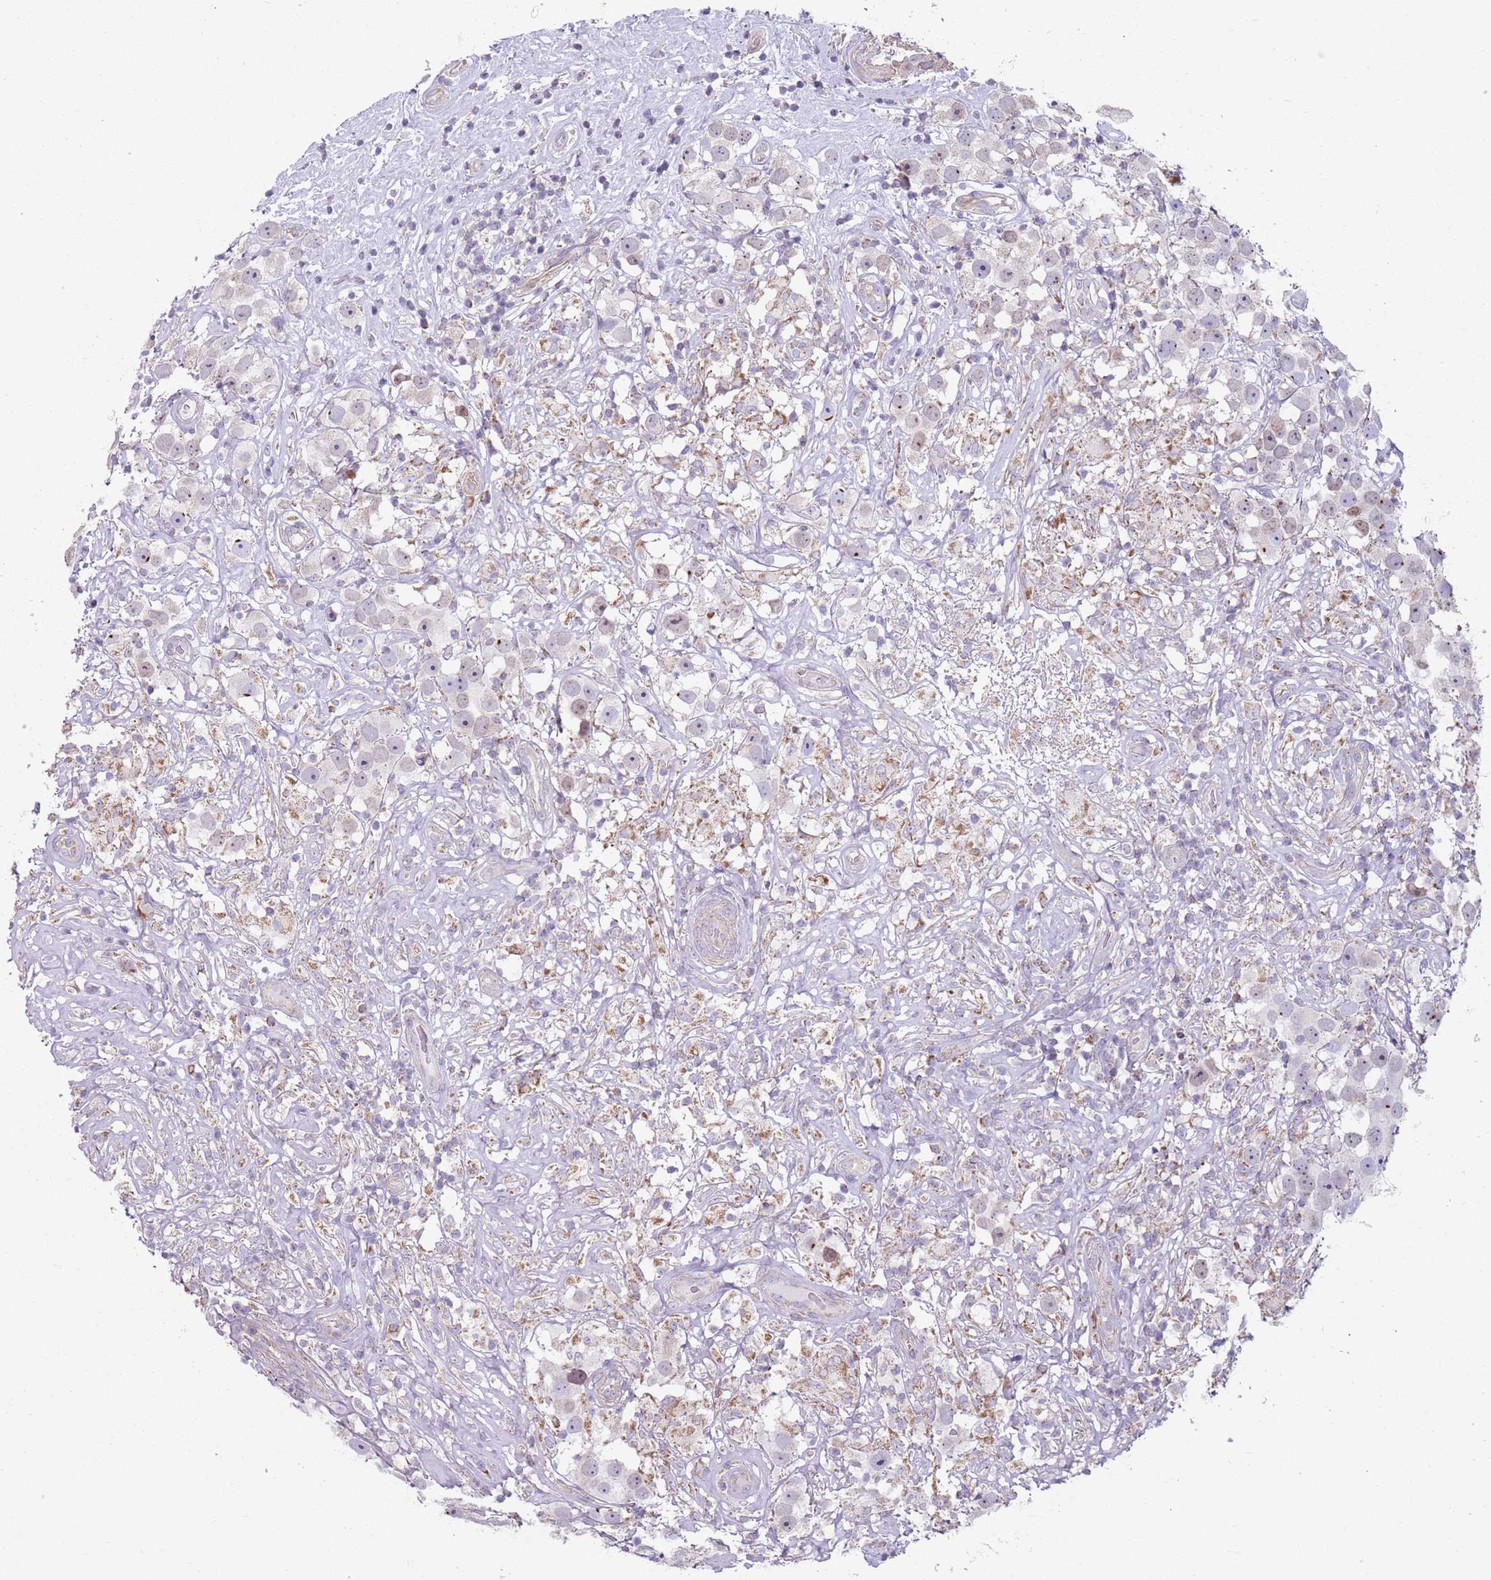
{"staining": {"intensity": "negative", "quantity": "none", "location": "none"}, "tissue": "testis cancer", "cell_type": "Tumor cells", "image_type": "cancer", "snomed": [{"axis": "morphology", "description": "Seminoma, NOS"}, {"axis": "topography", "description": "Testis"}], "caption": "Testis cancer was stained to show a protein in brown. There is no significant expression in tumor cells. (DAB immunohistochemistry visualized using brightfield microscopy, high magnification).", "gene": "GAS8", "patient": {"sex": "male", "age": 49}}